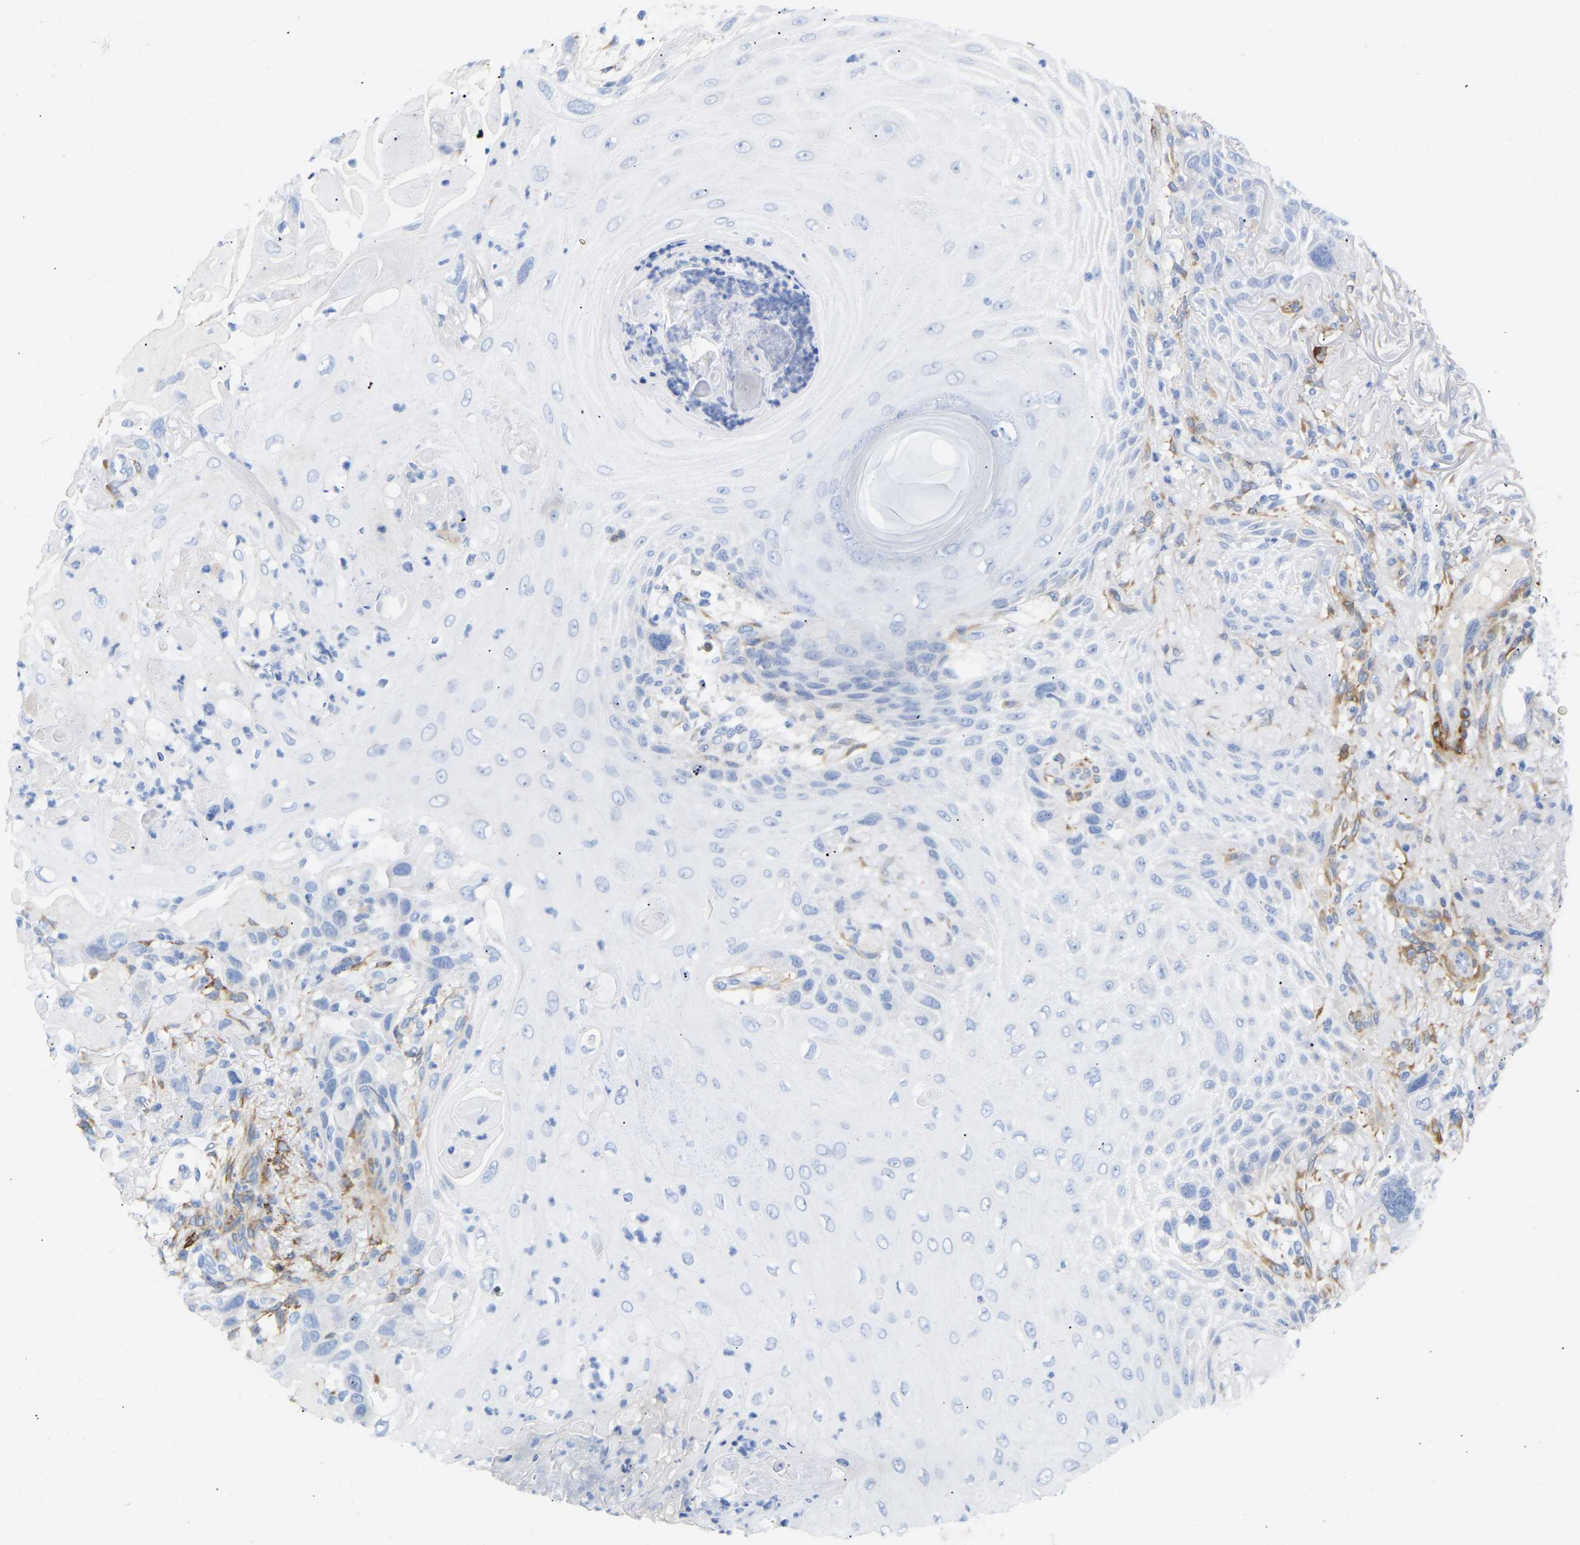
{"staining": {"intensity": "negative", "quantity": "none", "location": "none"}, "tissue": "skin cancer", "cell_type": "Tumor cells", "image_type": "cancer", "snomed": [{"axis": "morphology", "description": "Squamous cell carcinoma, NOS"}, {"axis": "topography", "description": "Skin"}], "caption": "Image shows no significant protein staining in tumor cells of skin cancer (squamous cell carcinoma).", "gene": "AMPH", "patient": {"sex": "female", "age": 77}}